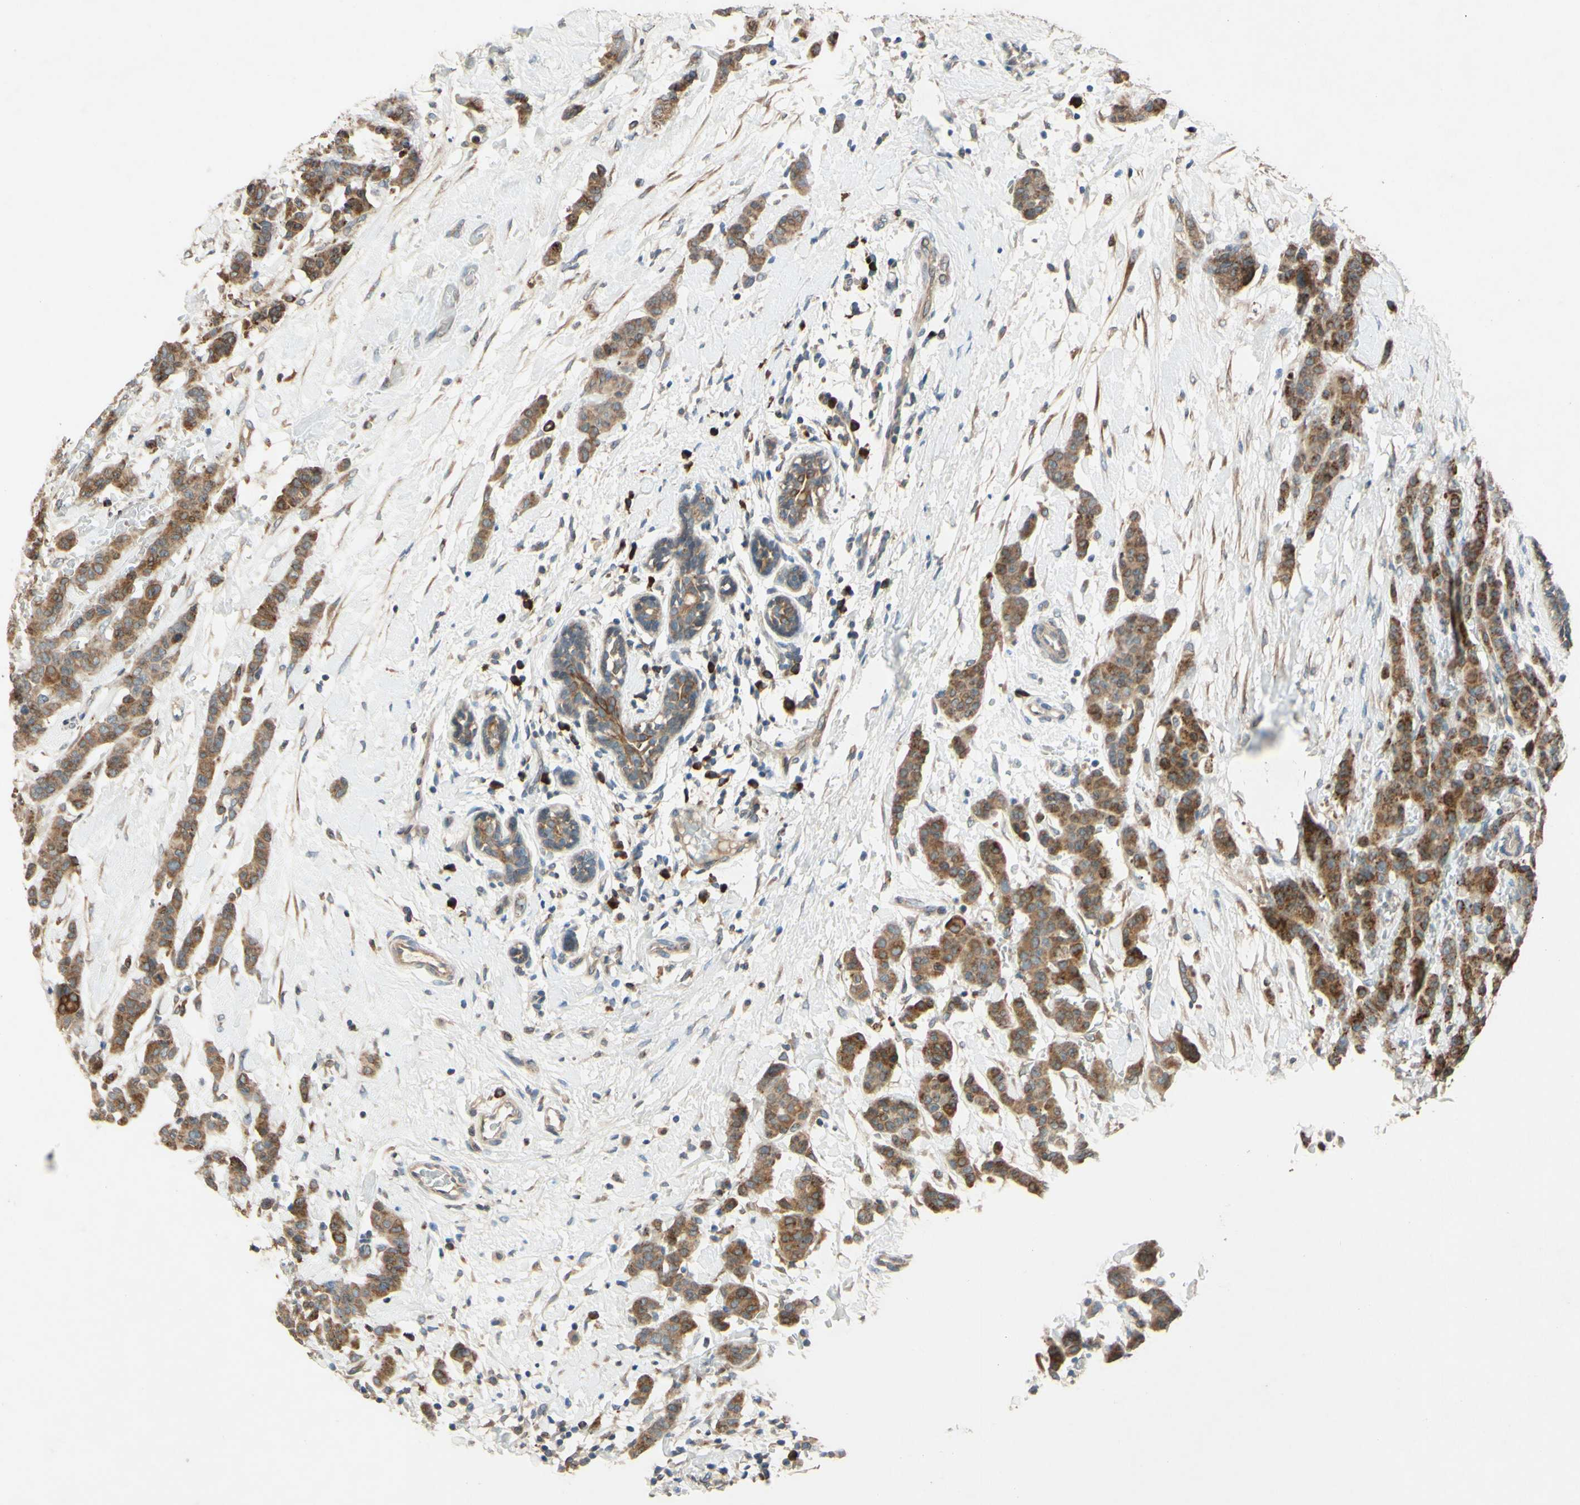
{"staining": {"intensity": "moderate", "quantity": ">75%", "location": "cytoplasmic/membranous"}, "tissue": "breast cancer", "cell_type": "Tumor cells", "image_type": "cancer", "snomed": [{"axis": "morphology", "description": "Normal tissue, NOS"}, {"axis": "morphology", "description": "Duct carcinoma"}, {"axis": "topography", "description": "Breast"}], "caption": "Immunohistochemical staining of breast intraductal carcinoma displays medium levels of moderate cytoplasmic/membranous protein staining in approximately >75% of tumor cells.", "gene": "PTPRU", "patient": {"sex": "female", "age": 40}}